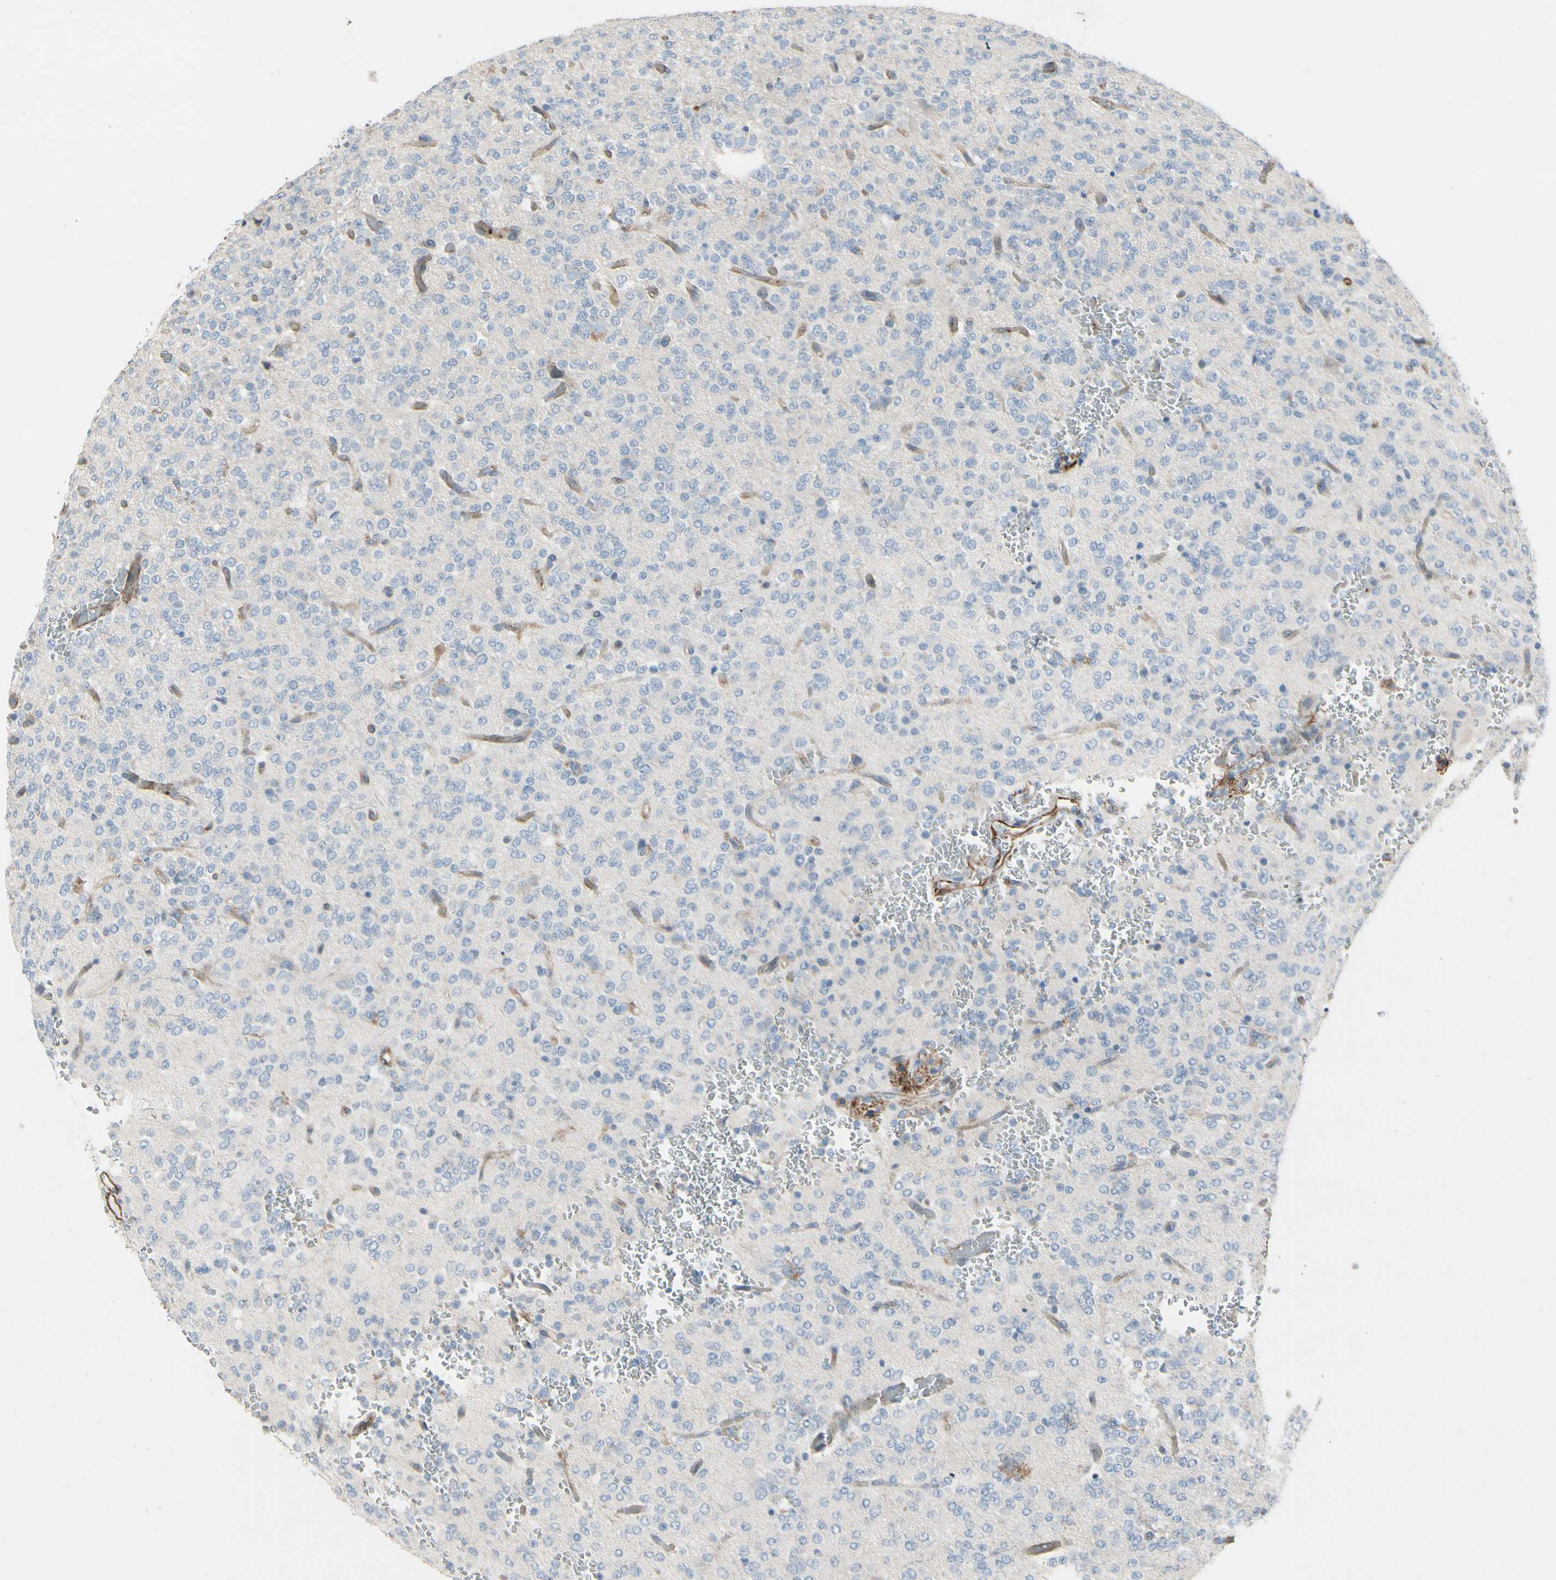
{"staining": {"intensity": "negative", "quantity": "none", "location": "none"}, "tissue": "glioma", "cell_type": "Tumor cells", "image_type": "cancer", "snomed": [{"axis": "morphology", "description": "Glioma, malignant, Low grade"}, {"axis": "topography", "description": "Brain"}], "caption": "DAB immunohistochemical staining of human glioma exhibits no significant positivity in tumor cells.", "gene": "TPM1", "patient": {"sex": "male", "age": 38}}